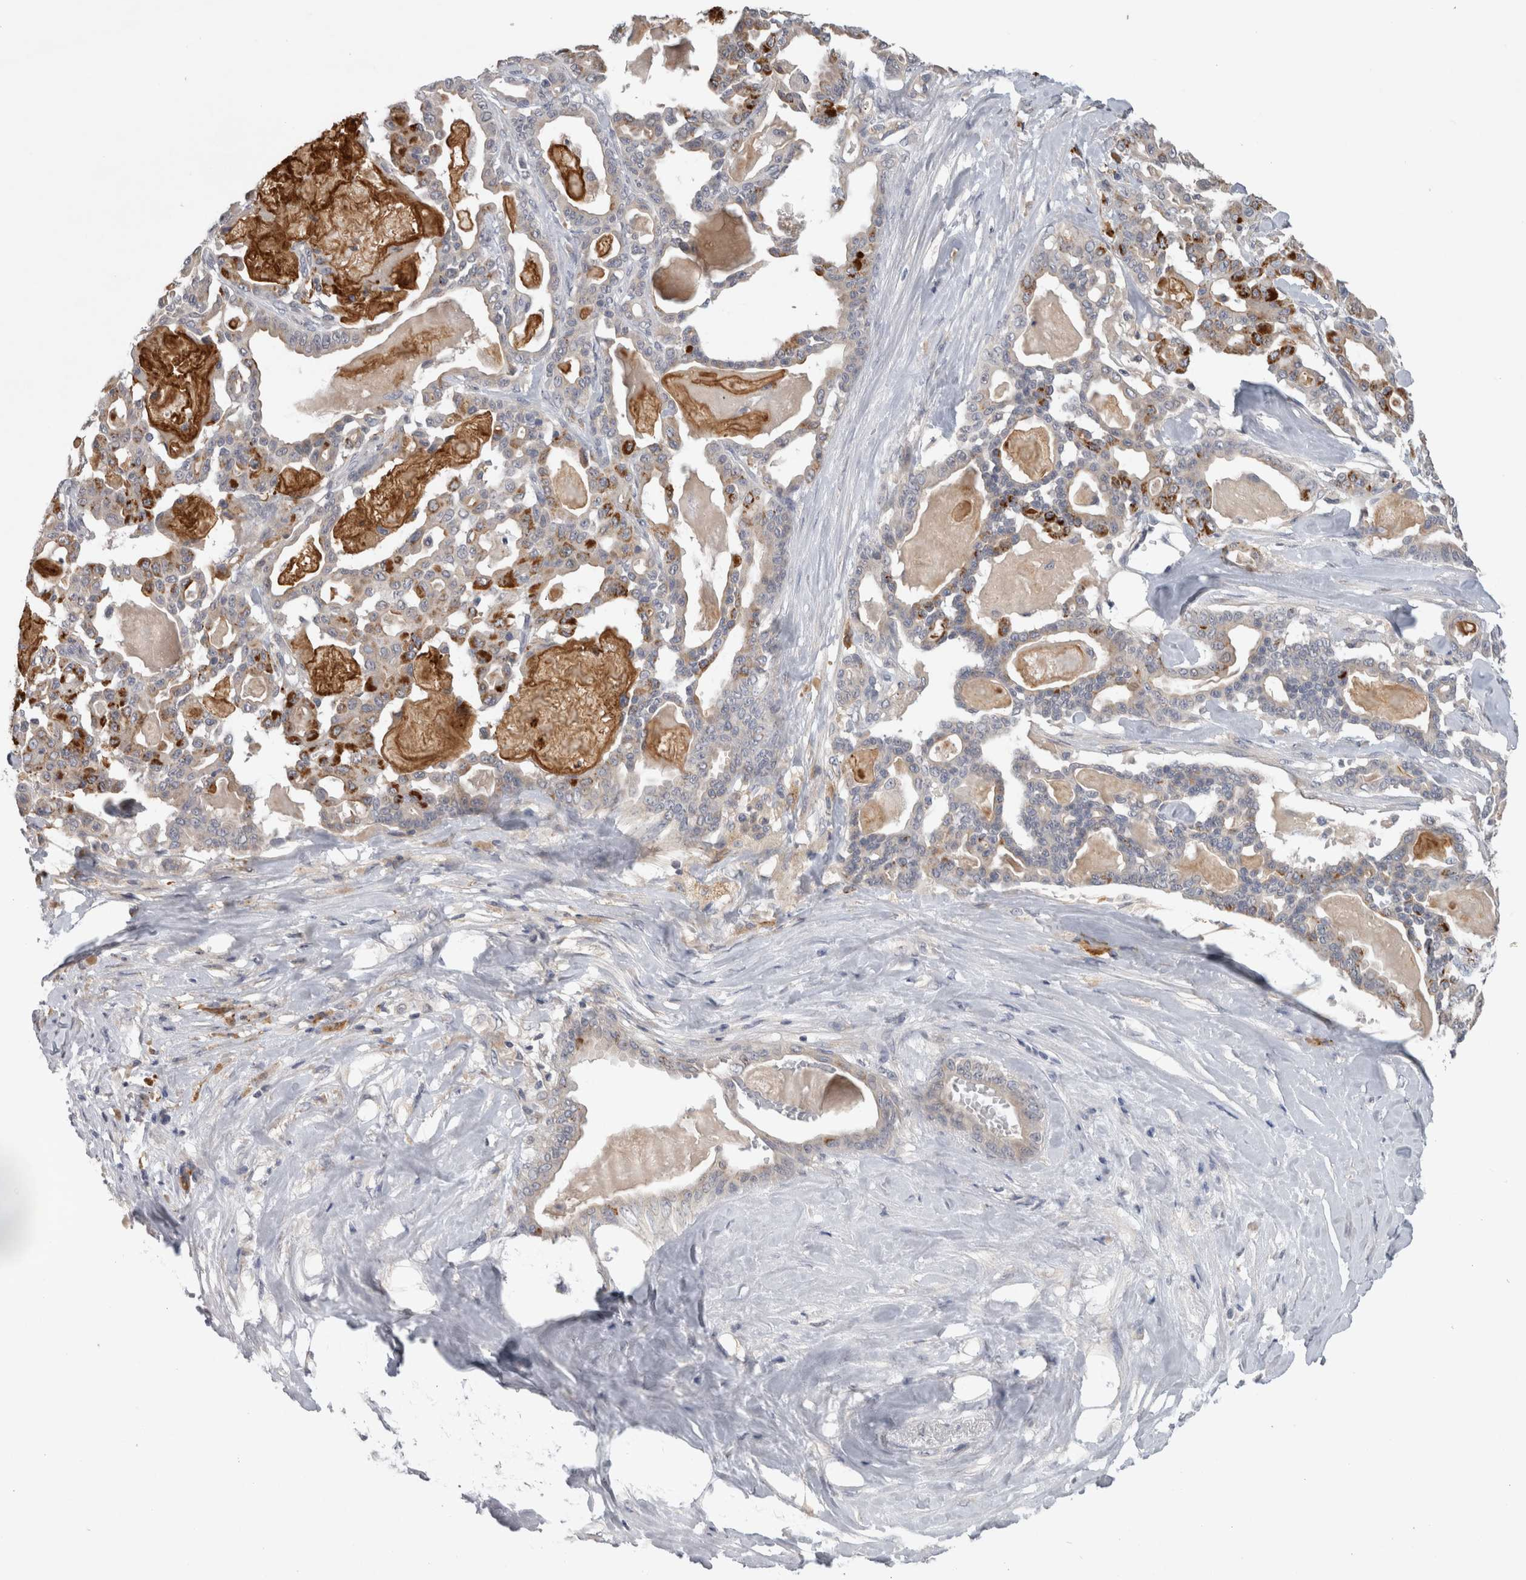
{"staining": {"intensity": "moderate", "quantity": "25%-75%", "location": "cytoplasmic/membranous"}, "tissue": "pancreatic cancer", "cell_type": "Tumor cells", "image_type": "cancer", "snomed": [{"axis": "morphology", "description": "Adenocarcinoma, NOS"}, {"axis": "topography", "description": "Pancreas"}], "caption": "The photomicrograph shows staining of pancreatic cancer, revealing moderate cytoplasmic/membranous protein positivity (brown color) within tumor cells.", "gene": "SLC22A11", "patient": {"sex": "male", "age": 63}}